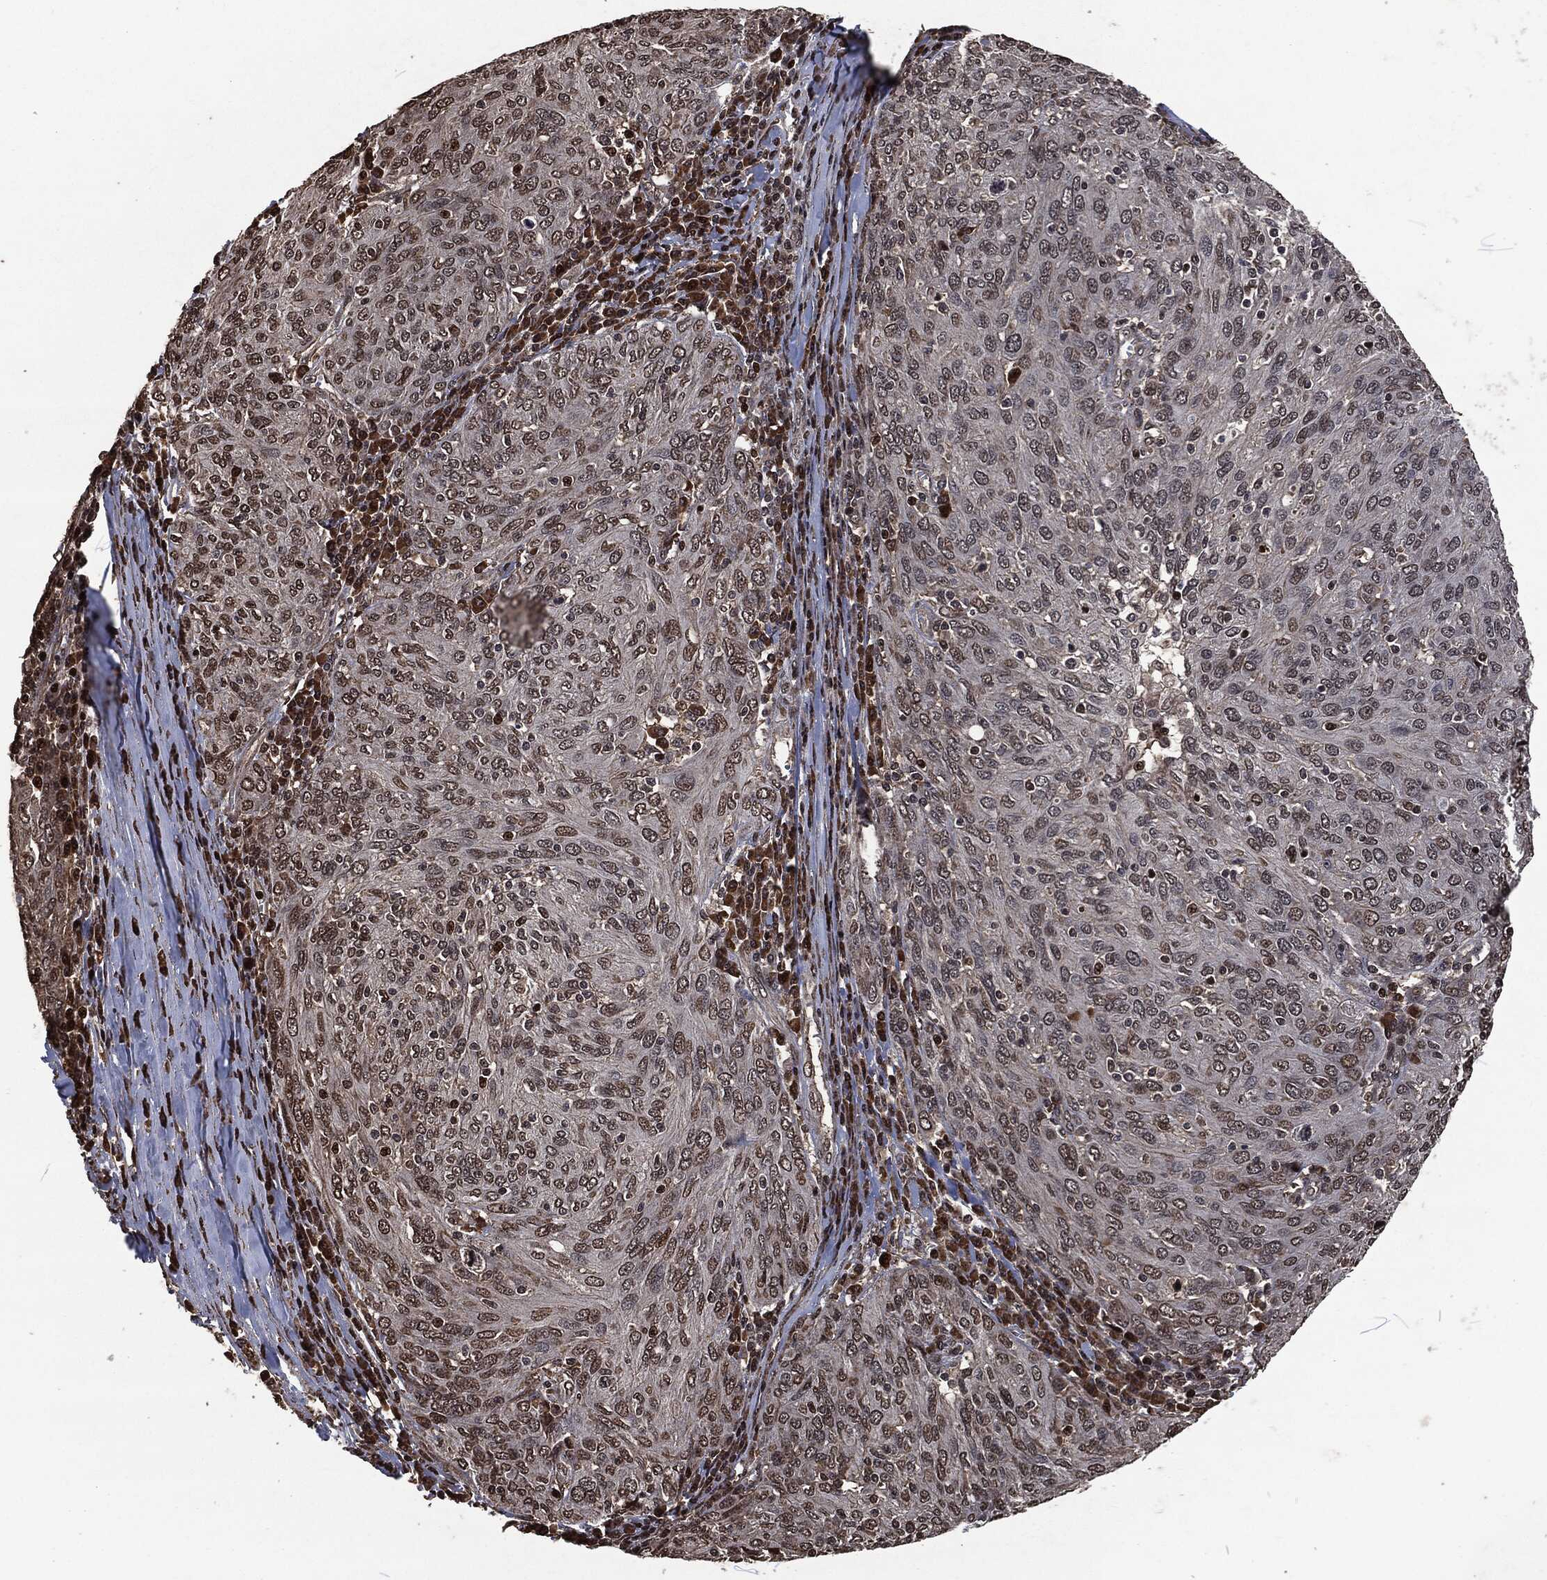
{"staining": {"intensity": "weak", "quantity": "<25%", "location": "nuclear"}, "tissue": "ovarian cancer", "cell_type": "Tumor cells", "image_type": "cancer", "snomed": [{"axis": "morphology", "description": "Carcinoma, endometroid"}, {"axis": "topography", "description": "Ovary"}], "caption": "This is an immunohistochemistry (IHC) photomicrograph of ovarian cancer (endometroid carcinoma). There is no positivity in tumor cells.", "gene": "SNAI1", "patient": {"sex": "female", "age": 50}}